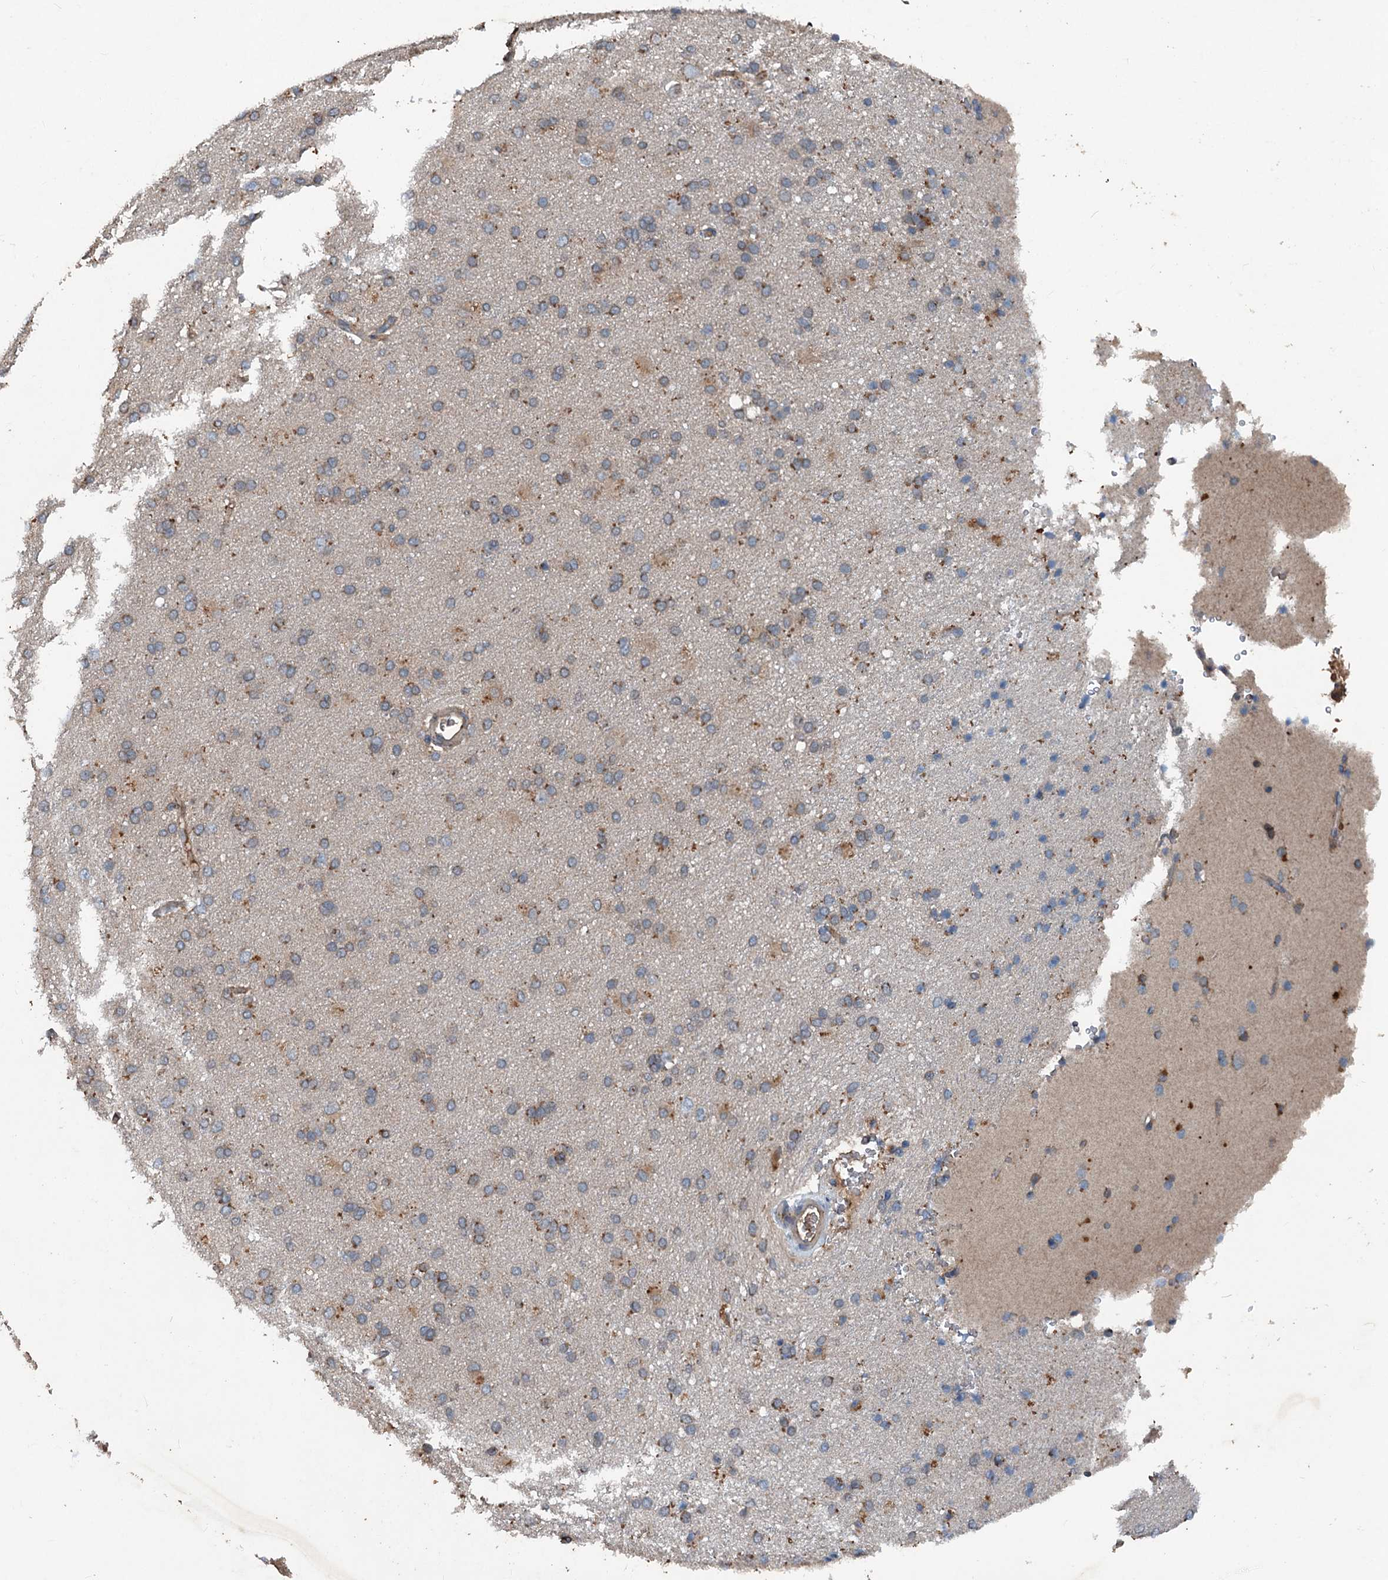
{"staining": {"intensity": "negative", "quantity": "none", "location": "none"}, "tissue": "cerebral cortex", "cell_type": "Endothelial cells", "image_type": "normal", "snomed": [{"axis": "morphology", "description": "Normal tissue, NOS"}, {"axis": "topography", "description": "Cerebral cortex"}], "caption": "This is an immunohistochemistry (IHC) photomicrograph of benign cerebral cortex. There is no staining in endothelial cells.", "gene": "TAPBPL", "patient": {"sex": "male", "age": 62}}